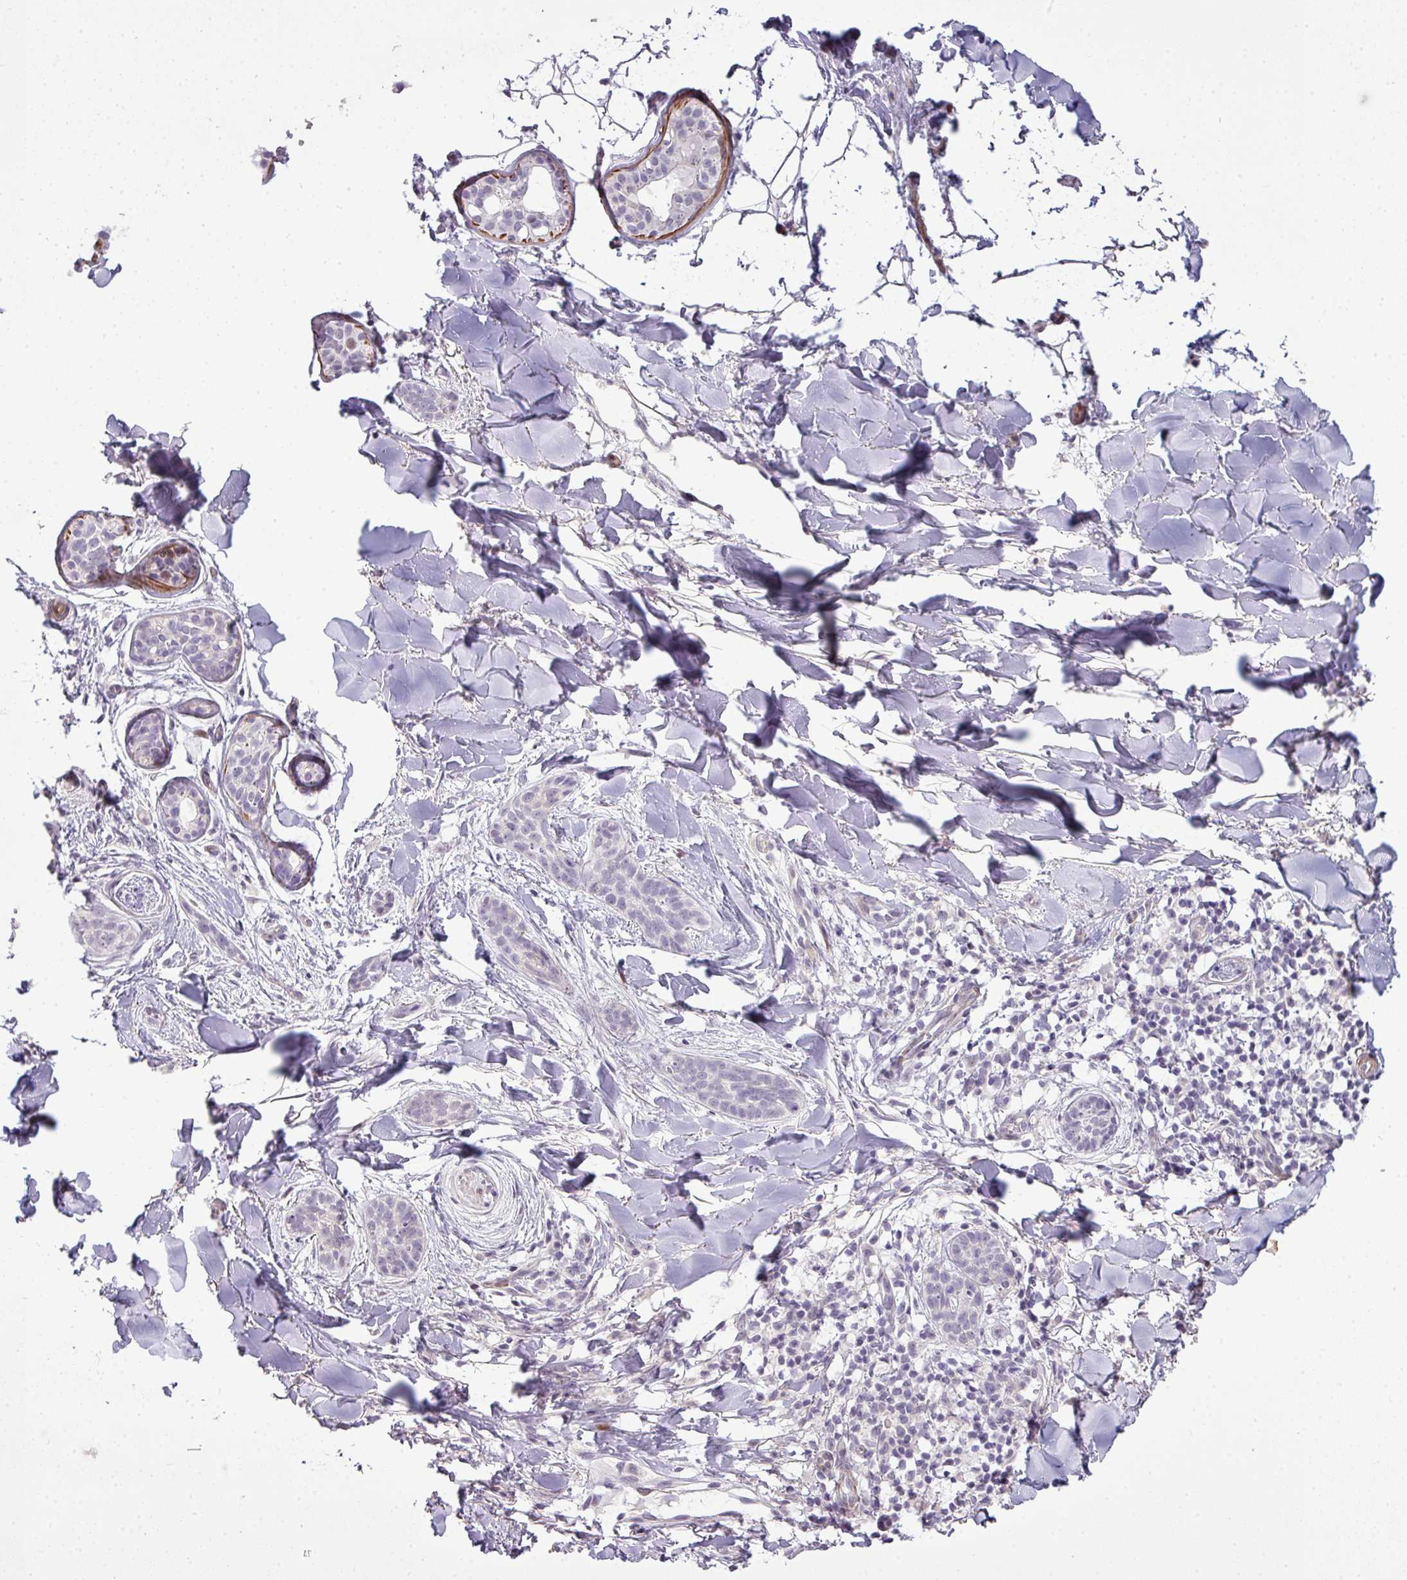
{"staining": {"intensity": "negative", "quantity": "none", "location": "none"}, "tissue": "skin cancer", "cell_type": "Tumor cells", "image_type": "cancer", "snomed": [{"axis": "morphology", "description": "Basal cell carcinoma"}, {"axis": "topography", "description": "Skin"}], "caption": "Immunohistochemical staining of human skin cancer reveals no significant expression in tumor cells. (DAB (3,3'-diaminobenzidine) immunohistochemistry (IHC) visualized using brightfield microscopy, high magnification).", "gene": "ZNF688", "patient": {"sex": "male", "age": 52}}